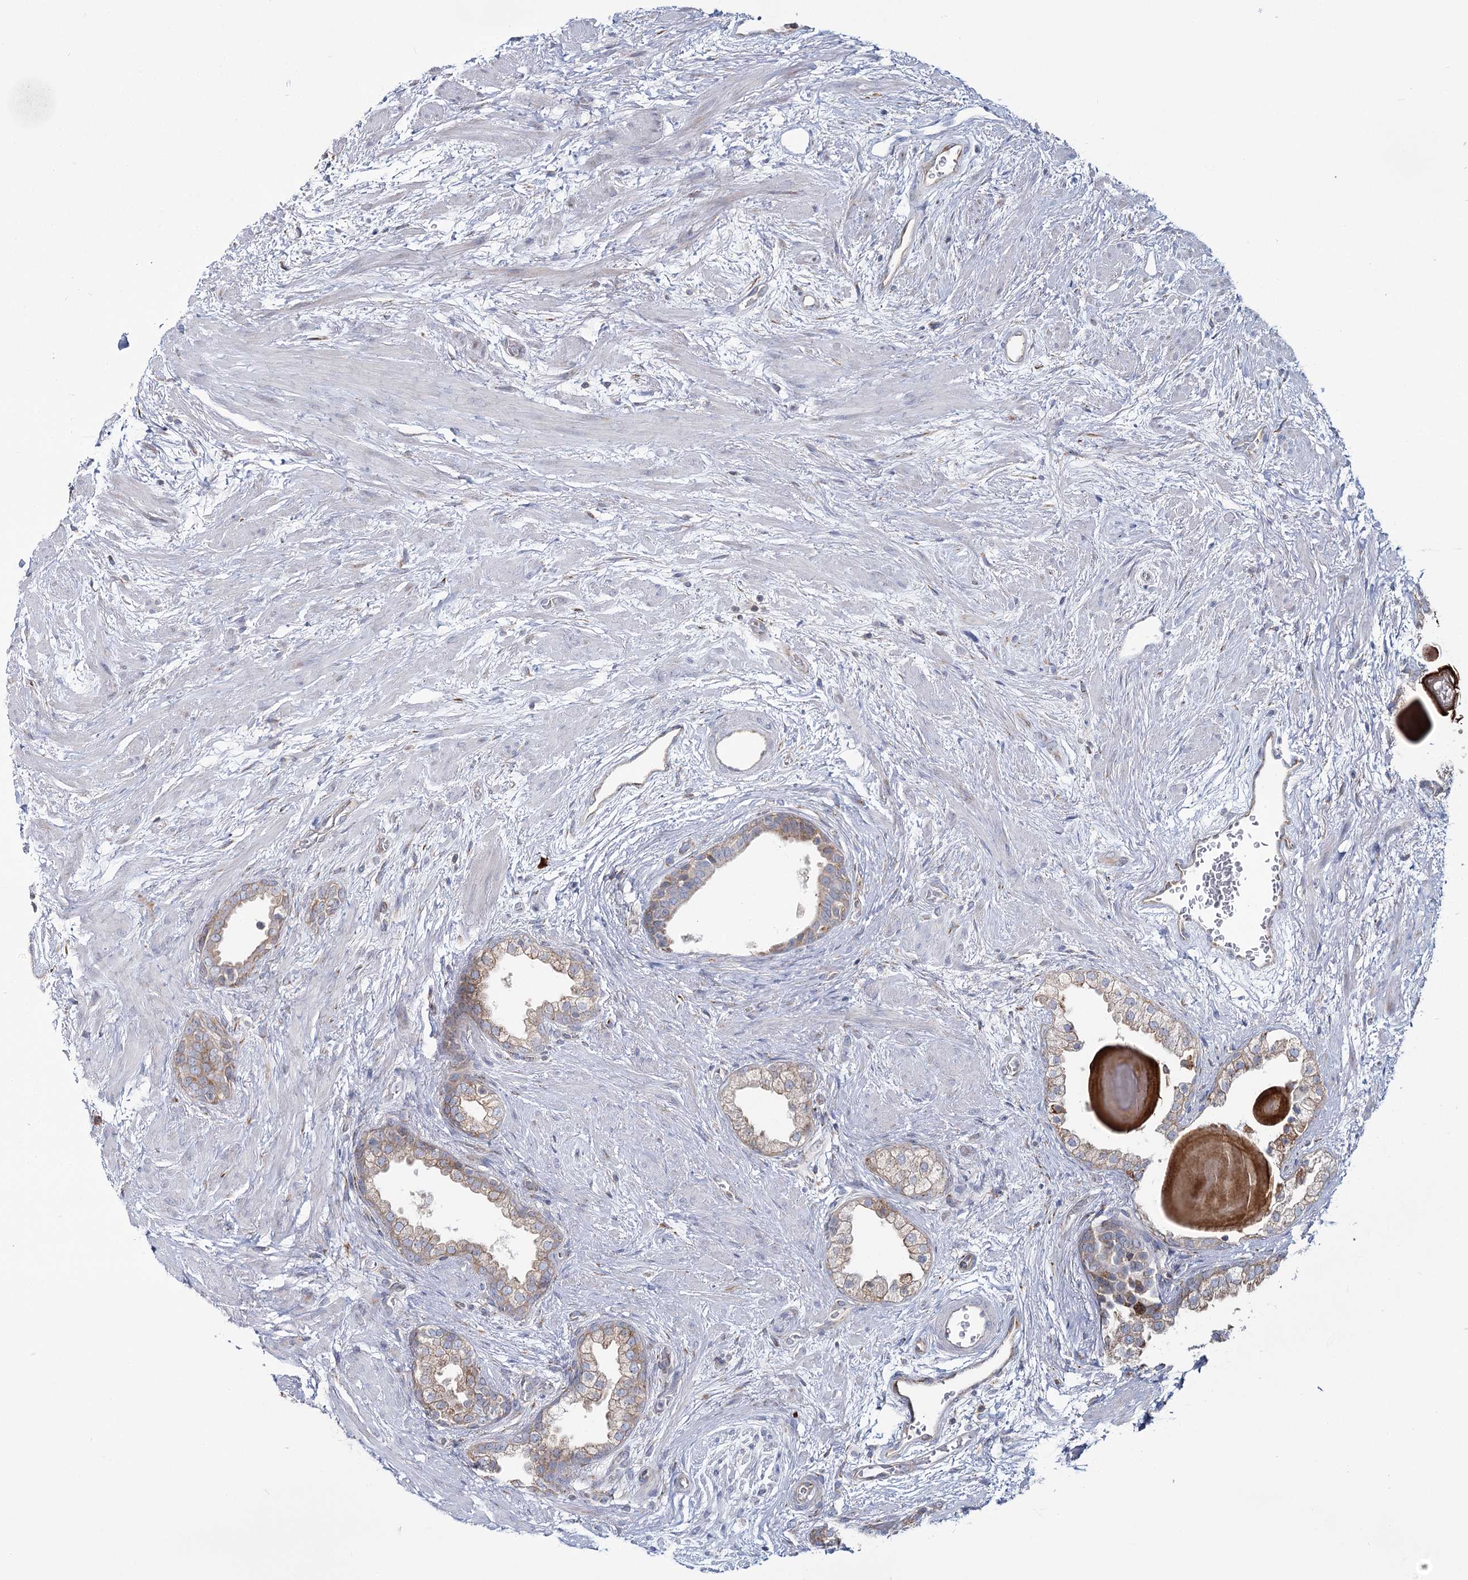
{"staining": {"intensity": "weak", "quantity": "25%-75%", "location": "cytoplasmic/membranous"}, "tissue": "prostate", "cell_type": "Glandular cells", "image_type": "normal", "snomed": [{"axis": "morphology", "description": "Normal tissue, NOS"}, {"axis": "topography", "description": "Prostate"}], "caption": "Immunohistochemical staining of benign human prostate shows weak cytoplasmic/membranous protein expression in about 25%-75% of glandular cells. Using DAB (3,3'-diaminobenzidine) (brown) and hematoxylin (blue) stains, captured at high magnification using brightfield microscopy.", "gene": "POGLUT1", "patient": {"sex": "male", "age": 48}}